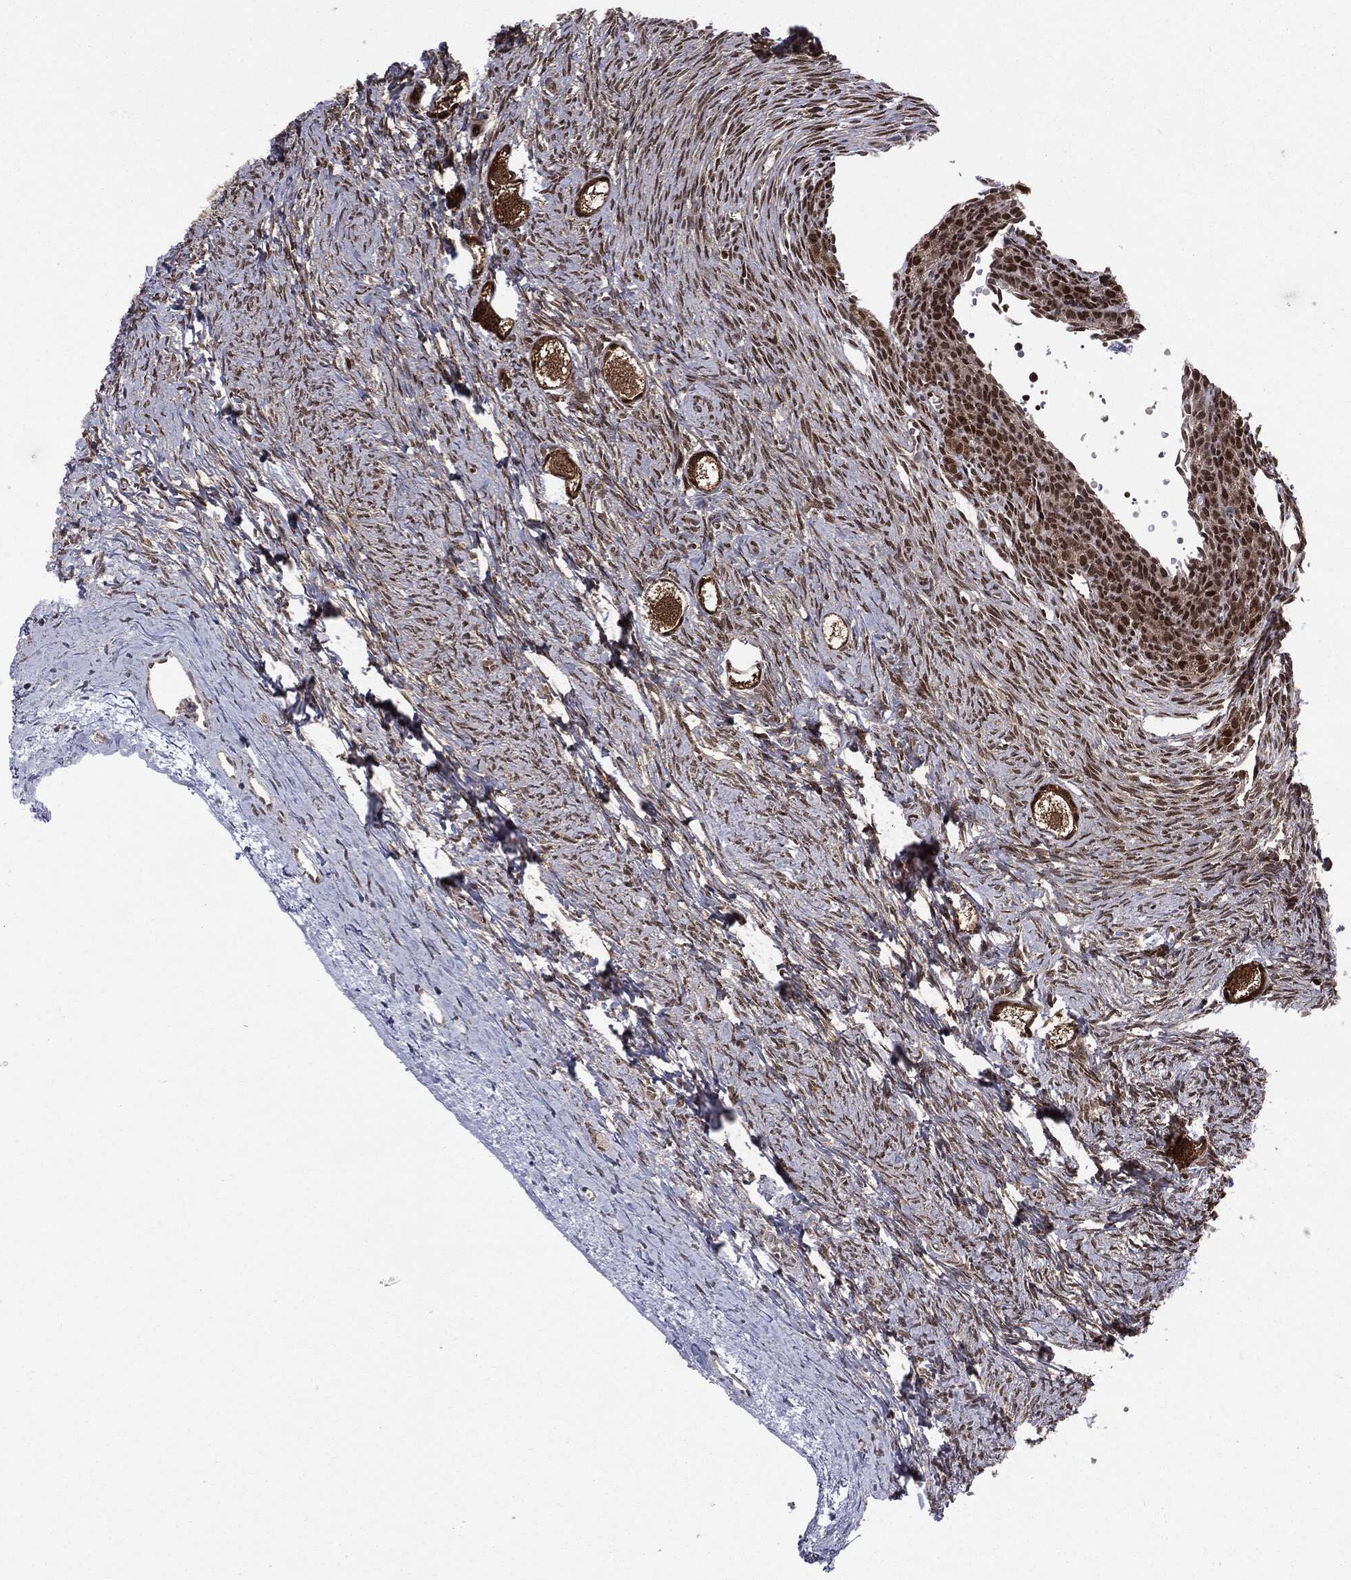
{"staining": {"intensity": "moderate", "quantity": ">75%", "location": "cytoplasmic/membranous,nuclear"}, "tissue": "ovary", "cell_type": "Follicle cells", "image_type": "normal", "snomed": [{"axis": "morphology", "description": "Normal tissue, NOS"}, {"axis": "topography", "description": "Ovary"}], "caption": "Protein expression analysis of unremarkable human ovary reveals moderate cytoplasmic/membranous,nuclear staining in about >75% of follicle cells. The staining was performed using DAB (3,3'-diaminobenzidine), with brown indicating positive protein expression. Nuclei are stained blue with hematoxylin.", "gene": "PTPA", "patient": {"sex": "female", "age": 27}}